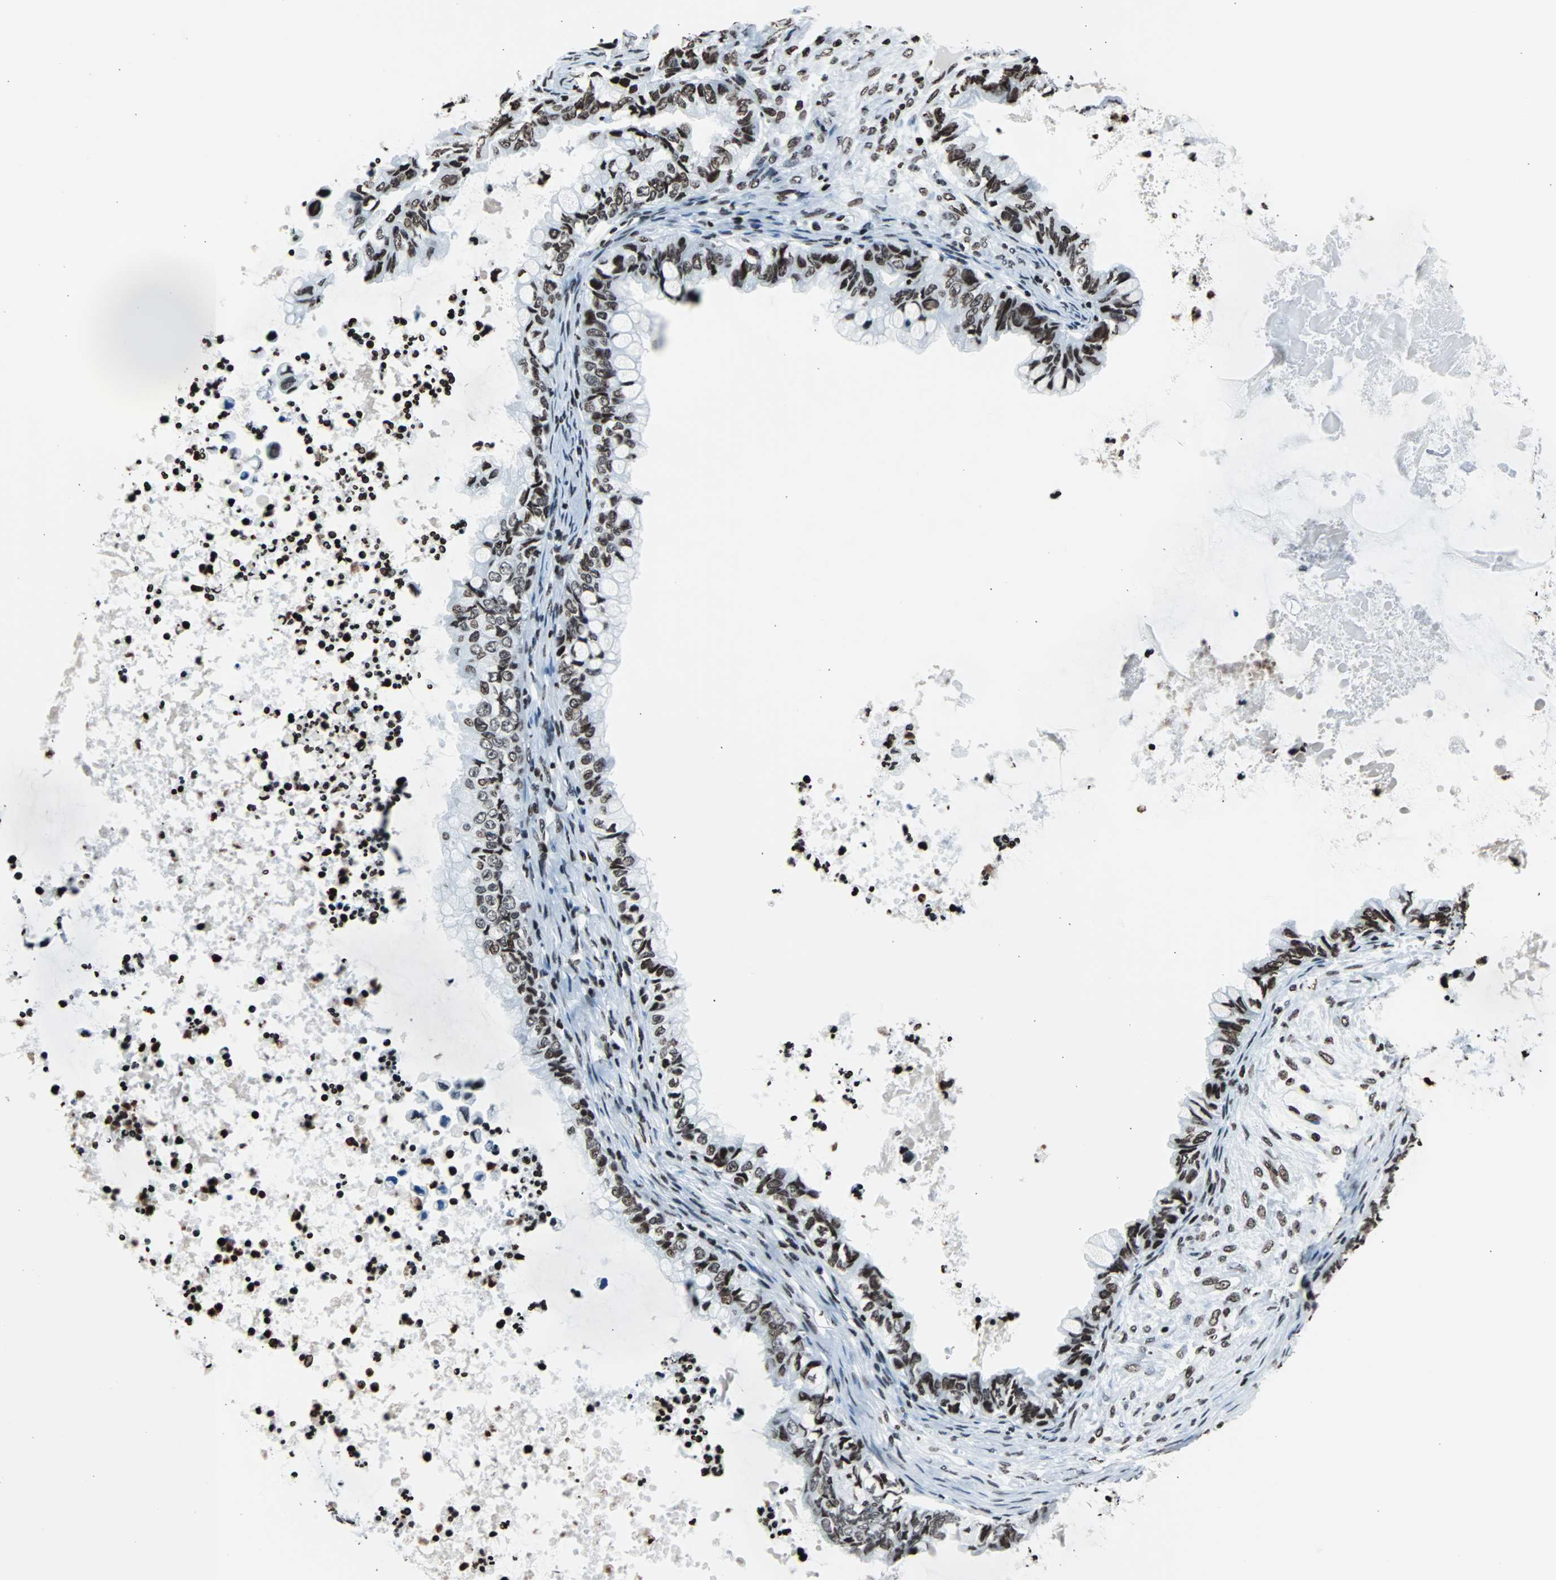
{"staining": {"intensity": "strong", "quantity": ">75%", "location": "nuclear"}, "tissue": "ovarian cancer", "cell_type": "Tumor cells", "image_type": "cancer", "snomed": [{"axis": "morphology", "description": "Cystadenocarcinoma, mucinous, NOS"}, {"axis": "topography", "description": "Ovary"}], "caption": "The photomicrograph displays staining of ovarian cancer, revealing strong nuclear protein positivity (brown color) within tumor cells.", "gene": "H2BC18", "patient": {"sex": "female", "age": 80}}